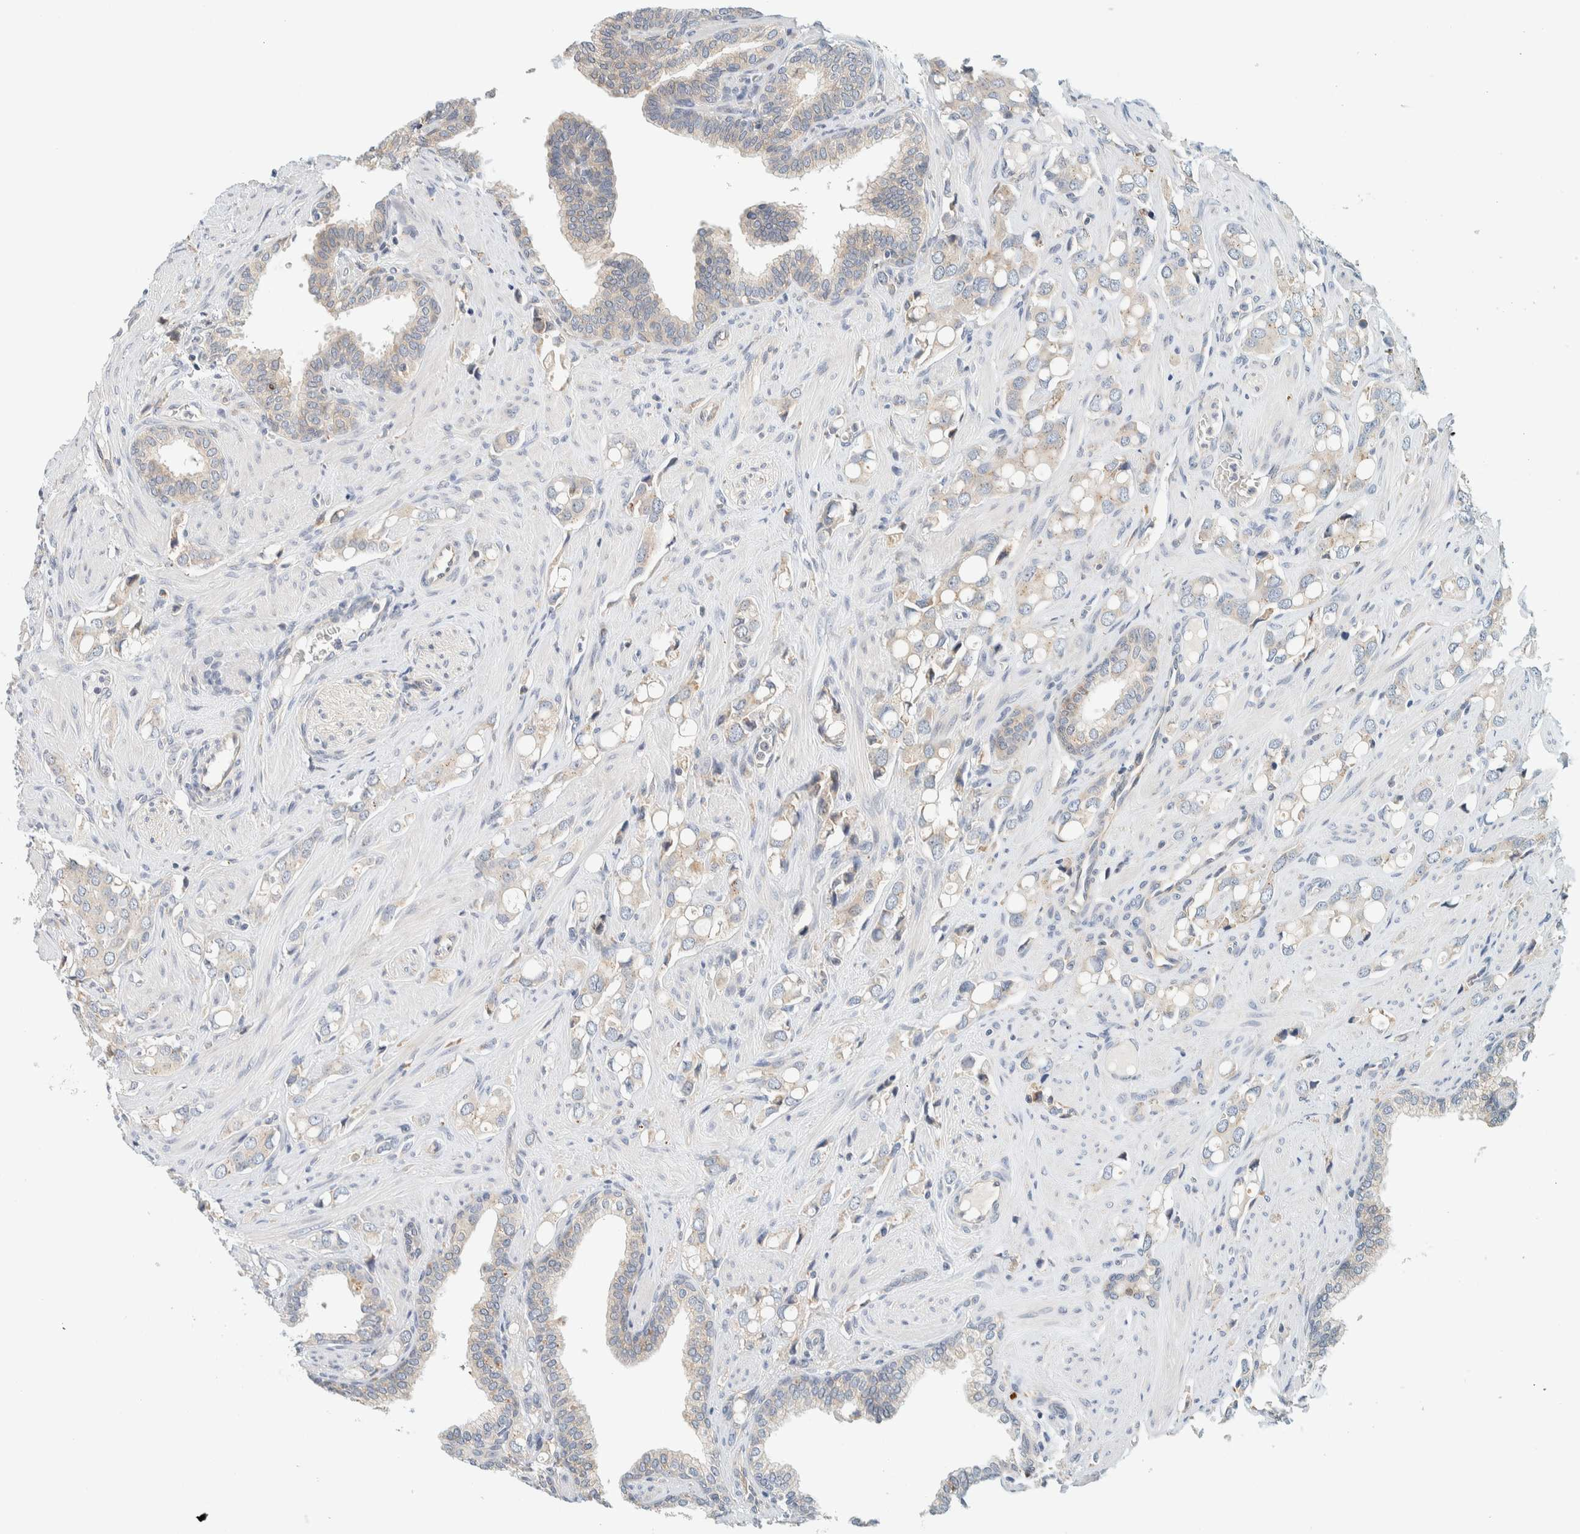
{"staining": {"intensity": "weak", "quantity": "<25%", "location": "cytoplasmic/membranous"}, "tissue": "prostate cancer", "cell_type": "Tumor cells", "image_type": "cancer", "snomed": [{"axis": "morphology", "description": "Adenocarcinoma, High grade"}, {"axis": "topography", "description": "Prostate"}], "caption": "High power microscopy photomicrograph of an IHC micrograph of adenocarcinoma (high-grade) (prostate), revealing no significant positivity in tumor cells.", "gene": "SUMF2", "patient": {"sex": "male", "age": 52}}